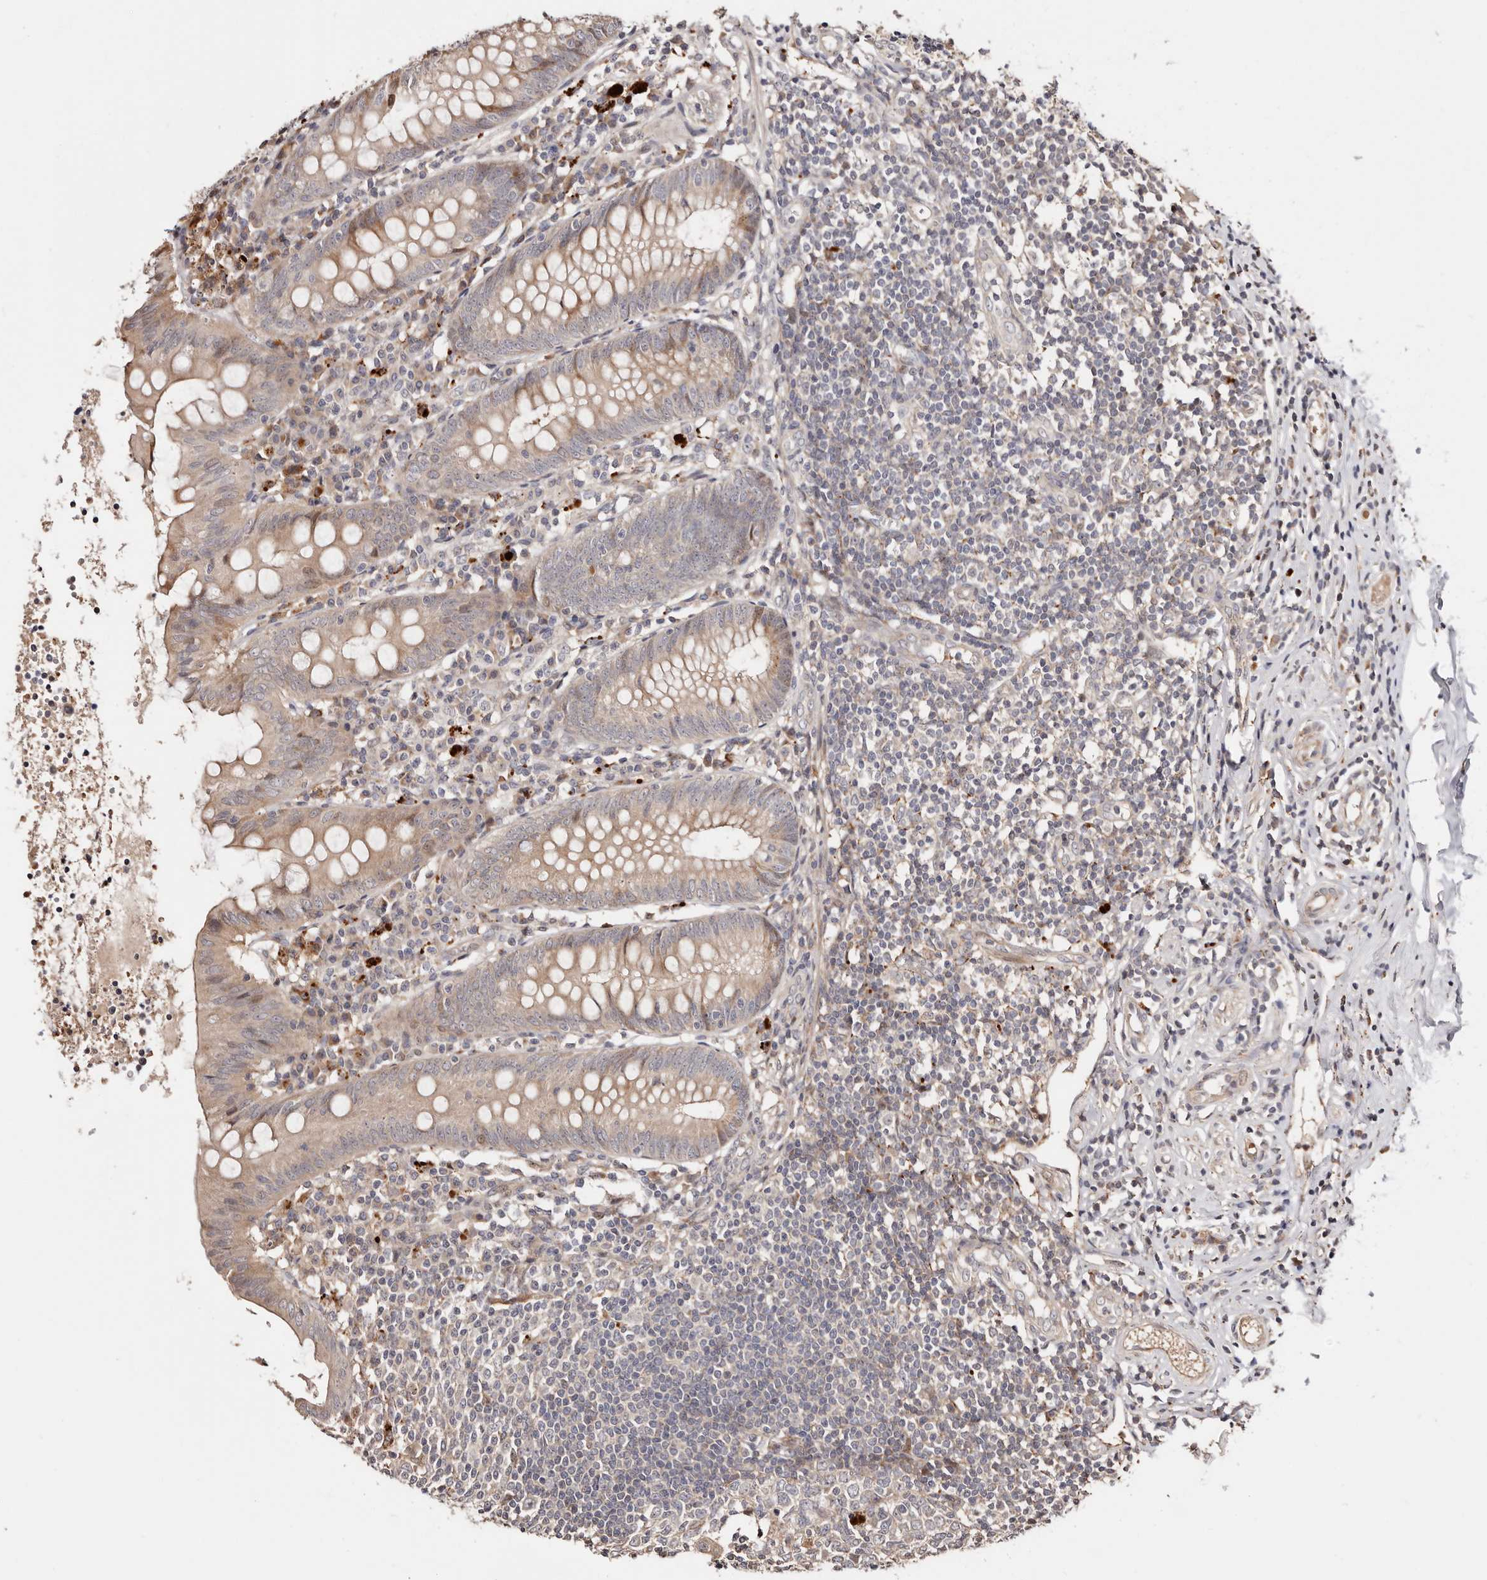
{"staining": {"intensity": "moderate", "quantity": "25%-75%", "location": "cytoplasmic/membranous"}, "tissue": "appendix", "cell_type": "Glandular cells", "image_type": "normal", "snomed": [{"axis": "morphology", "description": "Normal tissue, NOS"}, {"axis": "topography", "description": "Appendix"}], "caption": "Moderate cytoplasmic/membranous expression is identified in approximately 25%-75% of glandular cells in benign appendix.", "gene": "PTPN22", "patient": {"sex": "female", "age": 54}}